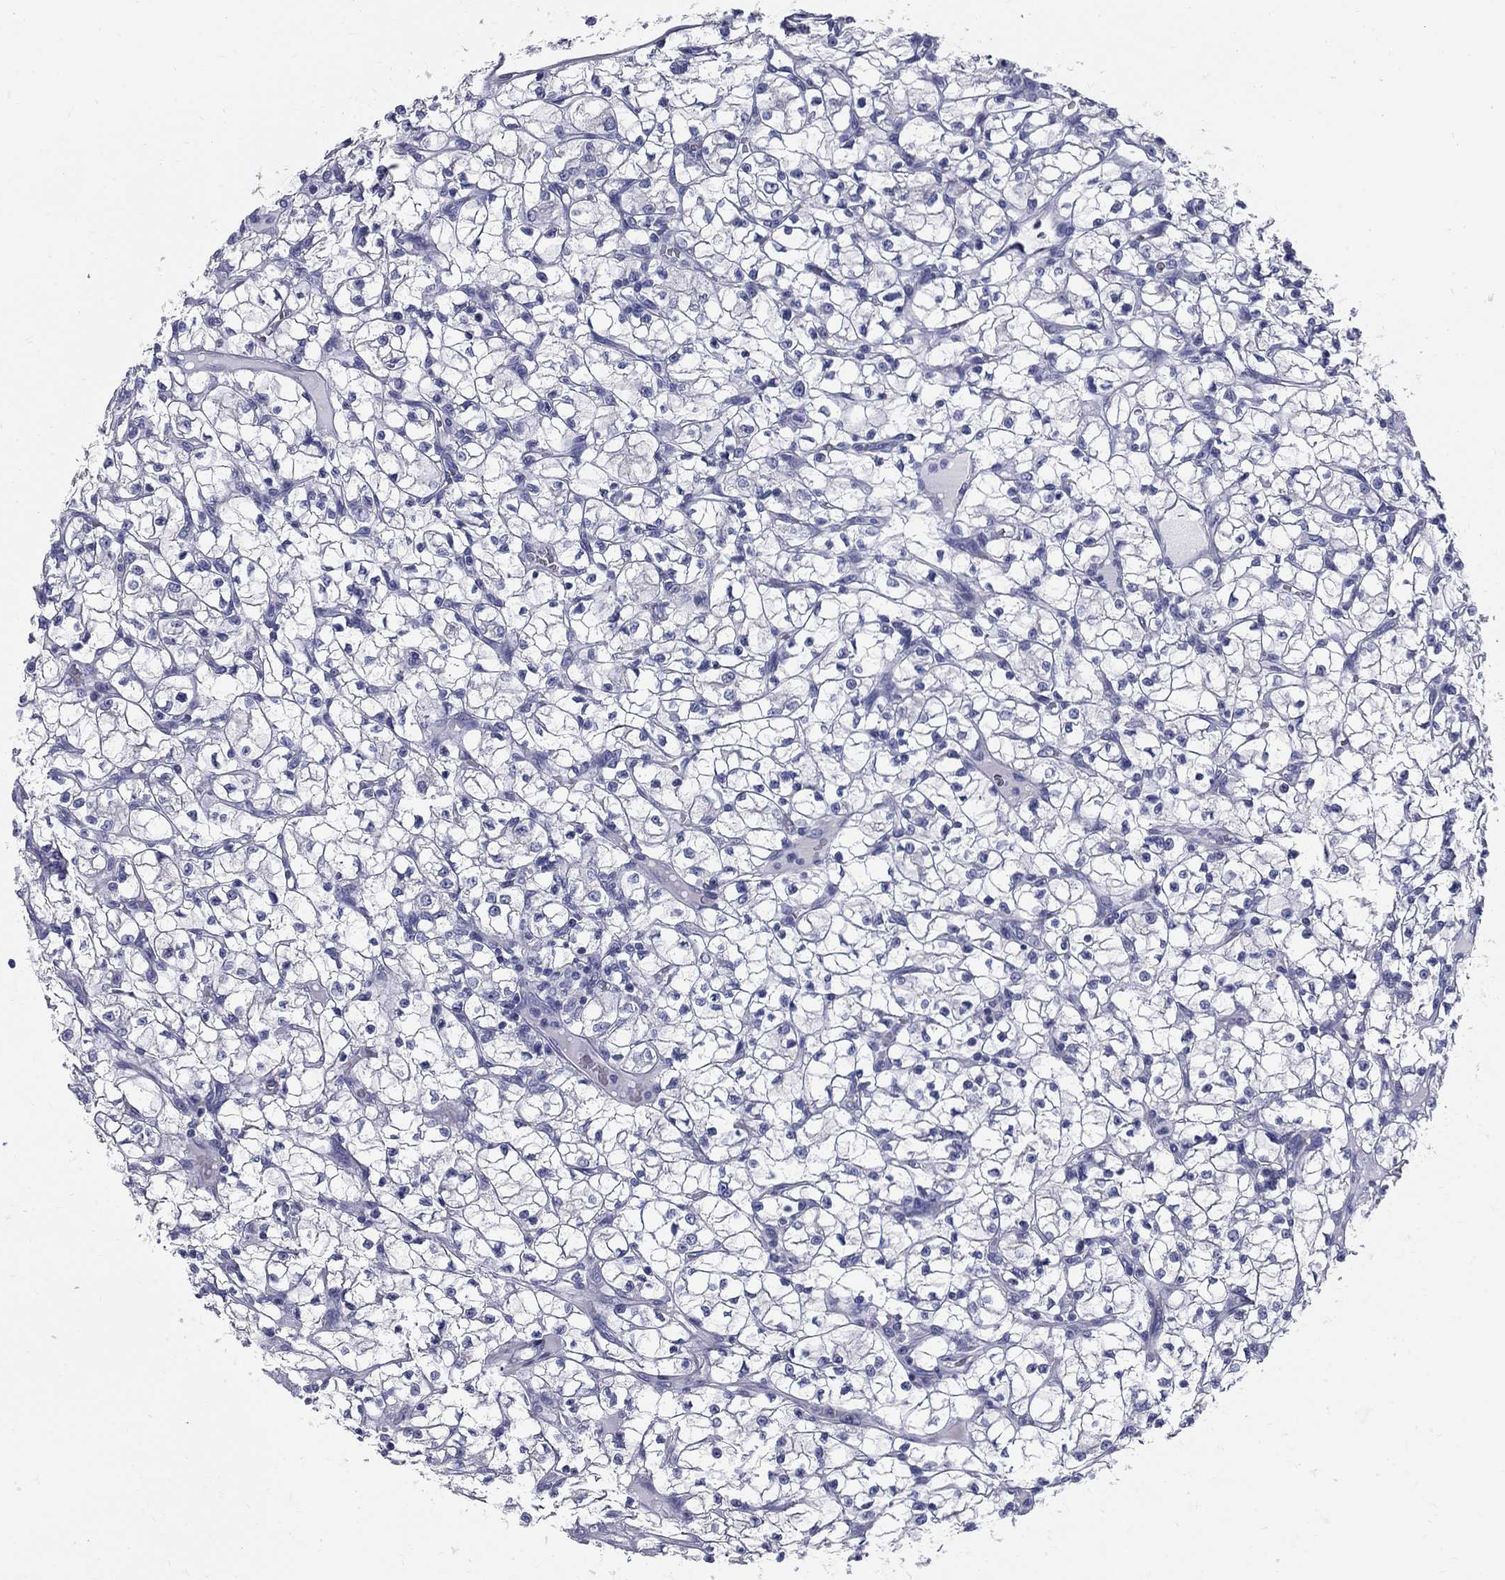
{"staining": {"intensity": "negative", "quantity": "none", "location": "none"}, "tissue": "renal cancer", "cell_type": "Tumor cells", "image_type": "cancer", "snomed": [{"axis": "morphology", "description": "Adenocarcinoma, NOS"}, {"axis": "topography", "description": "Kidney"}], "caption": "The immunohistochemistry histopathology image has no significant expression in tumor cells of renal cancer tissue.", "gene": "TGM4", "patient": {"sex": "female", "age": 64}}